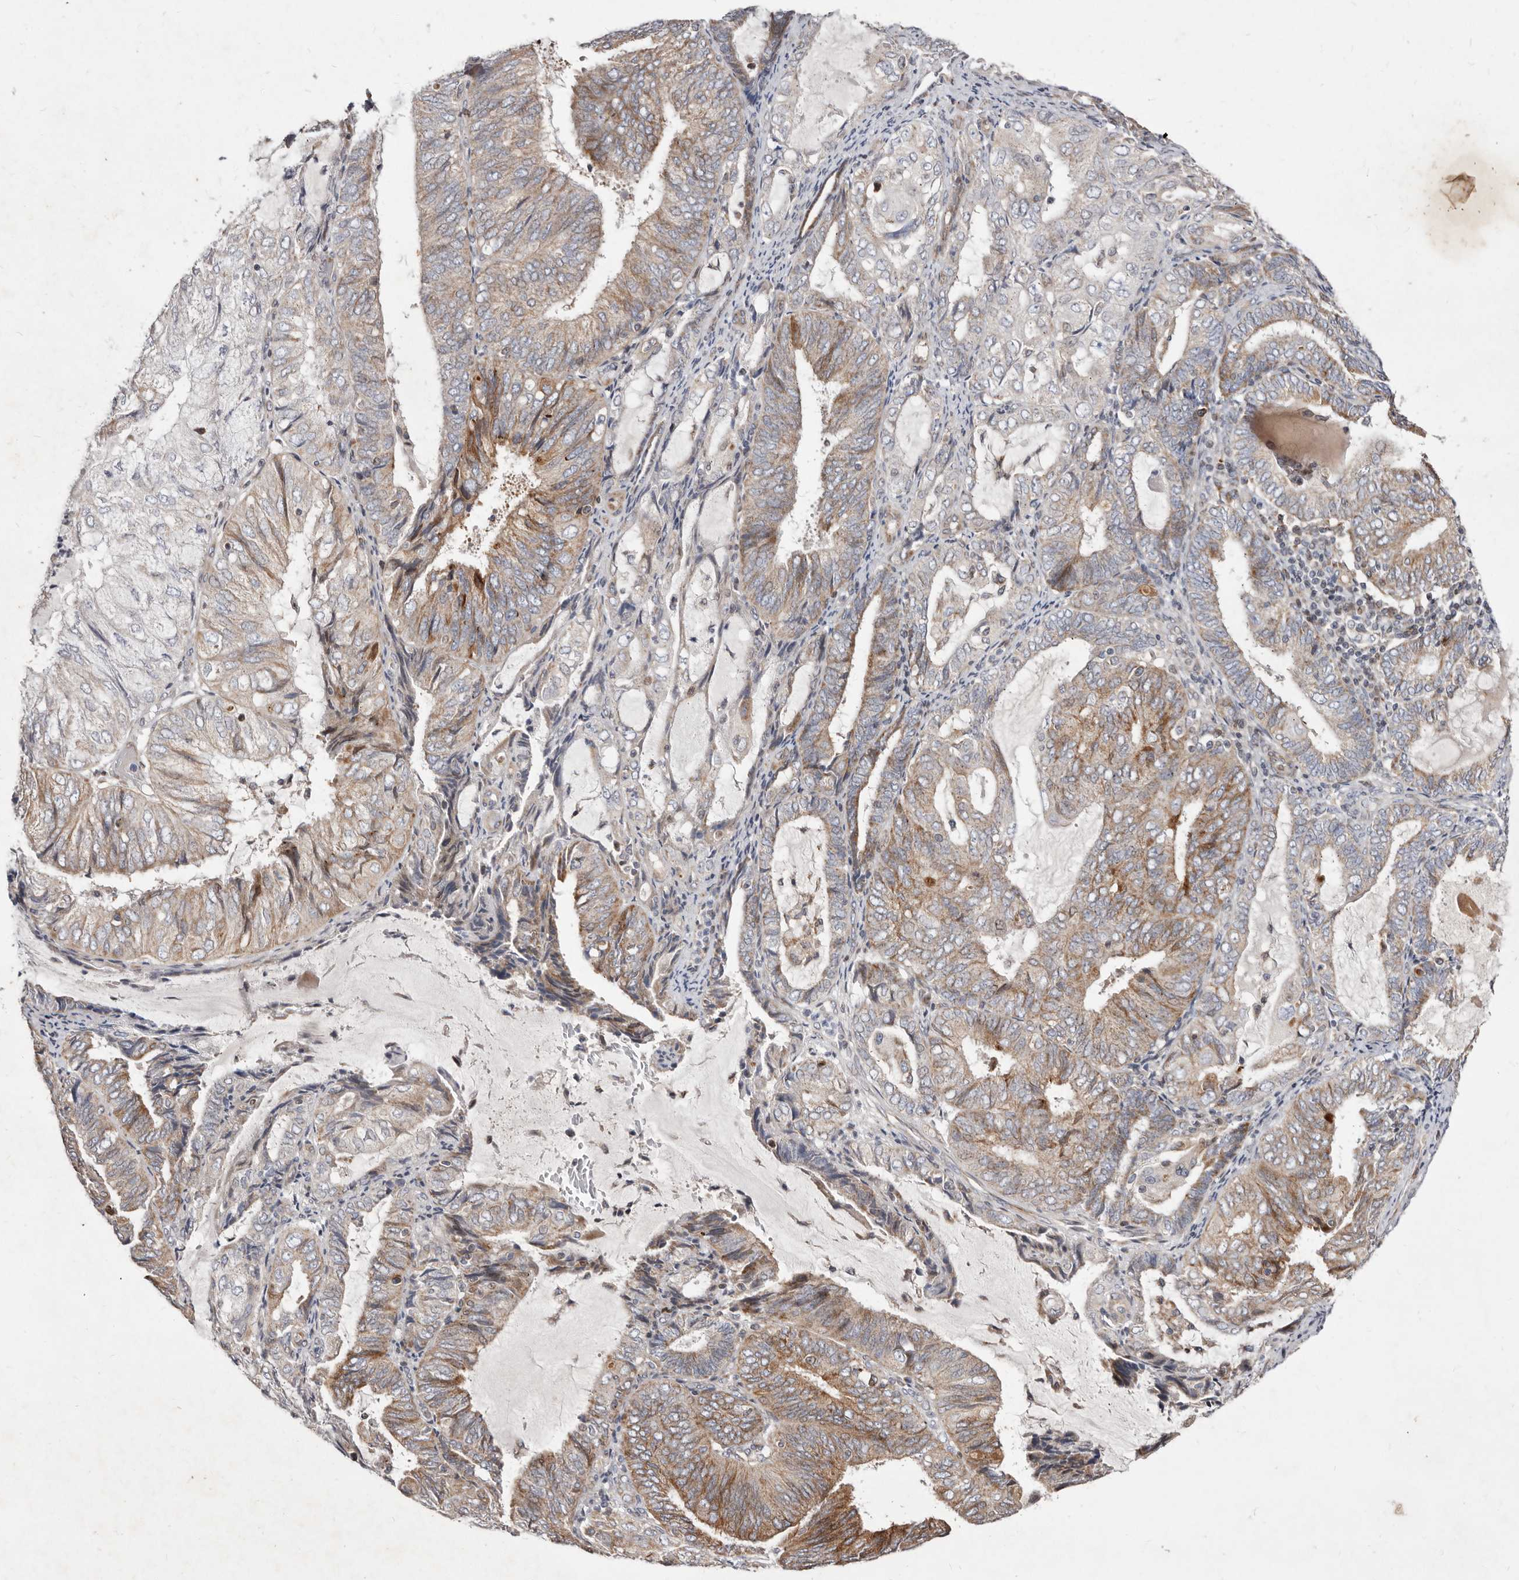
{"staining": {"intensity": "moderate", "quantity": ">75%", "location": "cytoplasmic/membranous"}, "tissue": "endometrial cancer", "cell_type": "Tumor cells", "image_type": "cancer", "snomed": [{"axis": "morphology", "description": "Adenocarcinoma, NOS"}, {"axis": "topography", "description": "Endometrium"}], "caption": "Endometrial cancer (adenocarcinoma) was stained to show a protein in brown. There is medium levels of moderate cytoplasmic/membranous expression in about >75% of tumor cells. (Stains: DAB in brown, nuclei in blue, Microscopy: brightfield microscopy at high magnification).", "gene": "TIMM17B", "patient": {"sex": "female", "age": 81}}